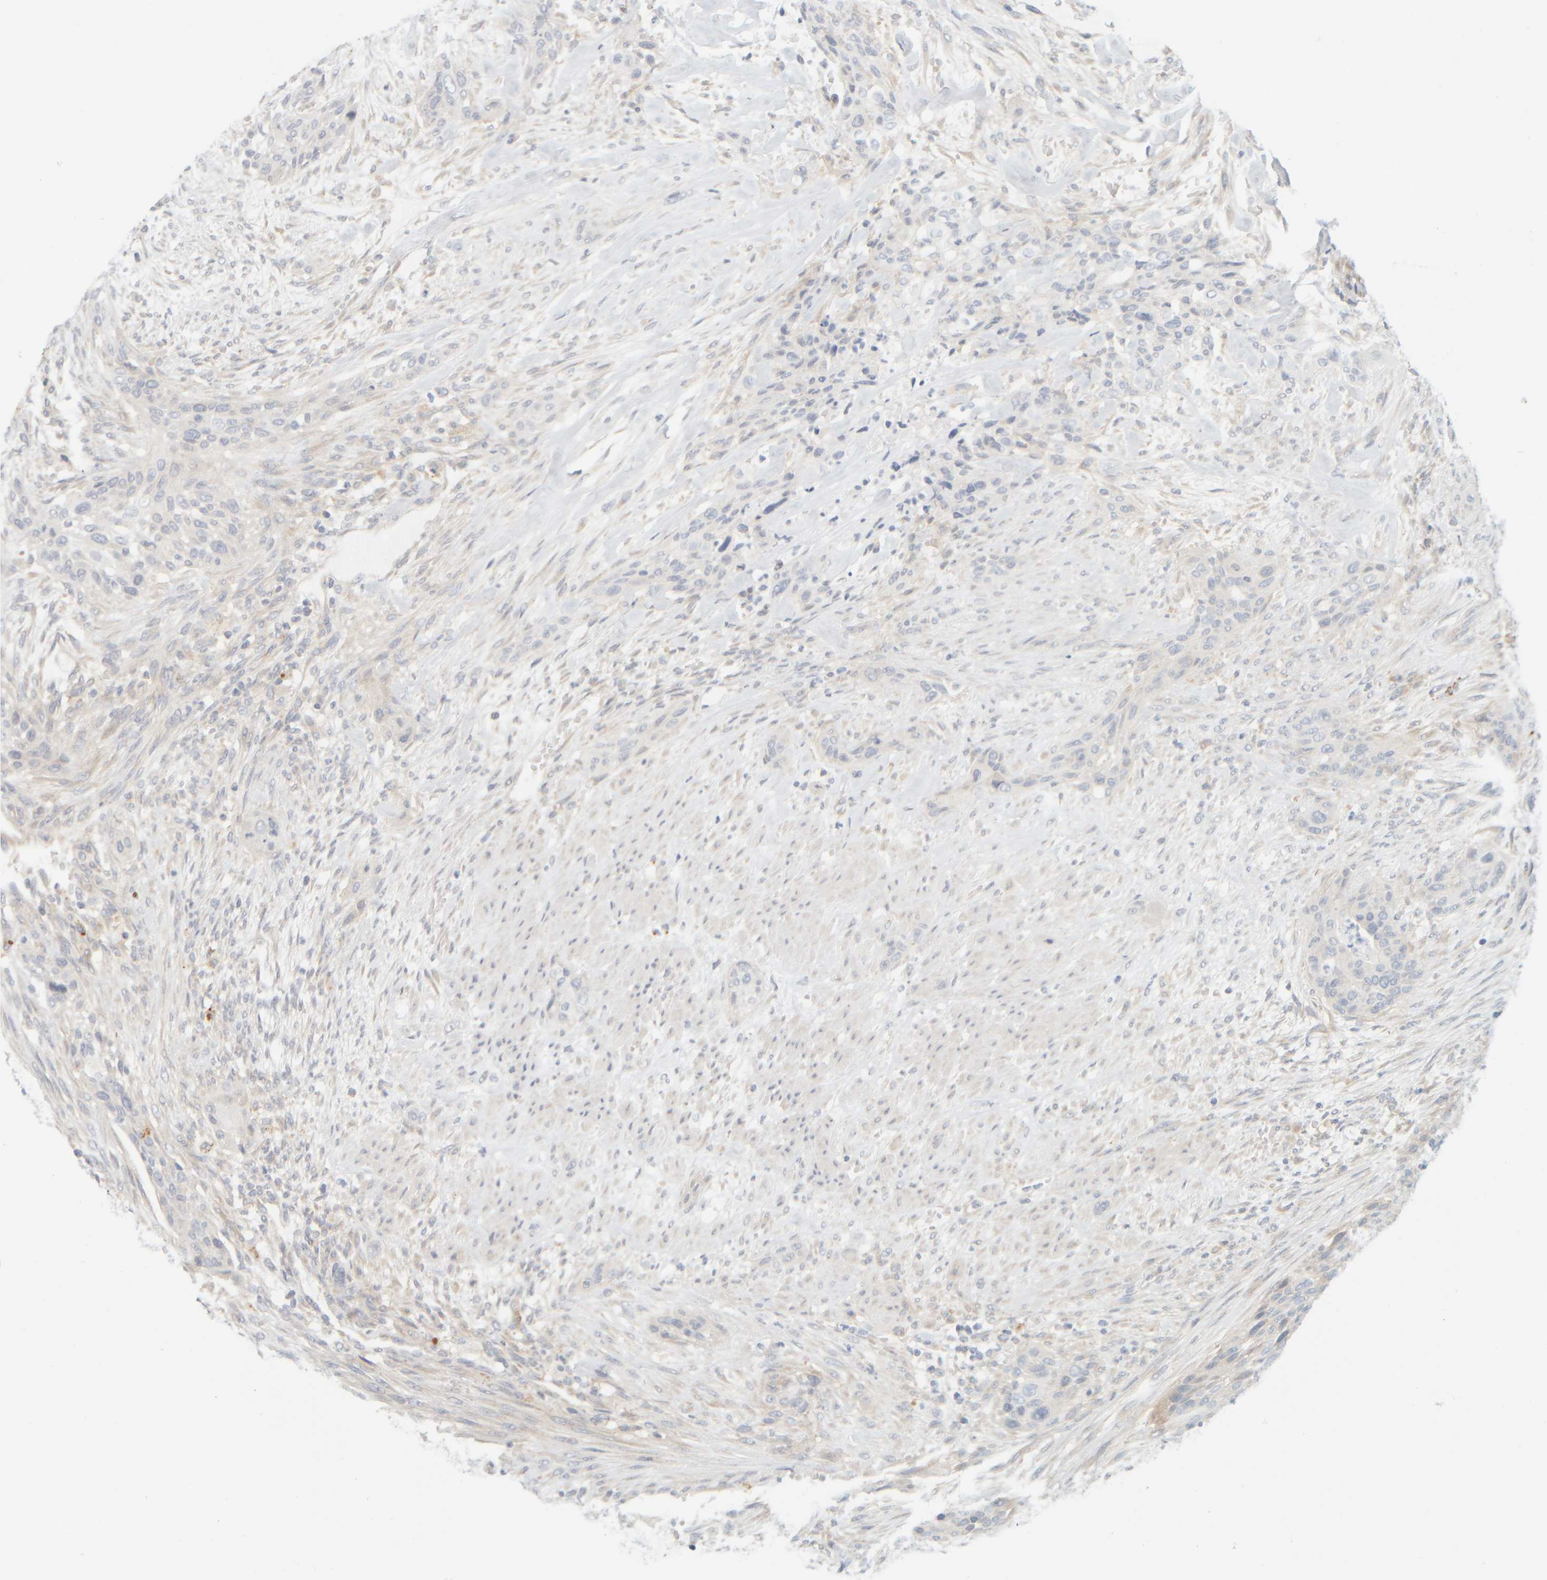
{"staining": {"intensity": "negative", "quantity": "none", "location": "none"}, "tissue": "urothelial cancer", "cell_type": "Tumor cells", "image_type": "cancer", "snomed": [{"axis": "morphology", "description": "Urothelial carcinoma, High grade"}, {"axis": "topography", "description": "Urinary bladder"}], "caption": "IHC micrograph of urothelial carcinoma (high-grade) stained for a protein (brown), which shows no staining in tumor cells.", "gene": "PTGES3L-AARSD1", "patient": {"sex": "male", "age": 35}}